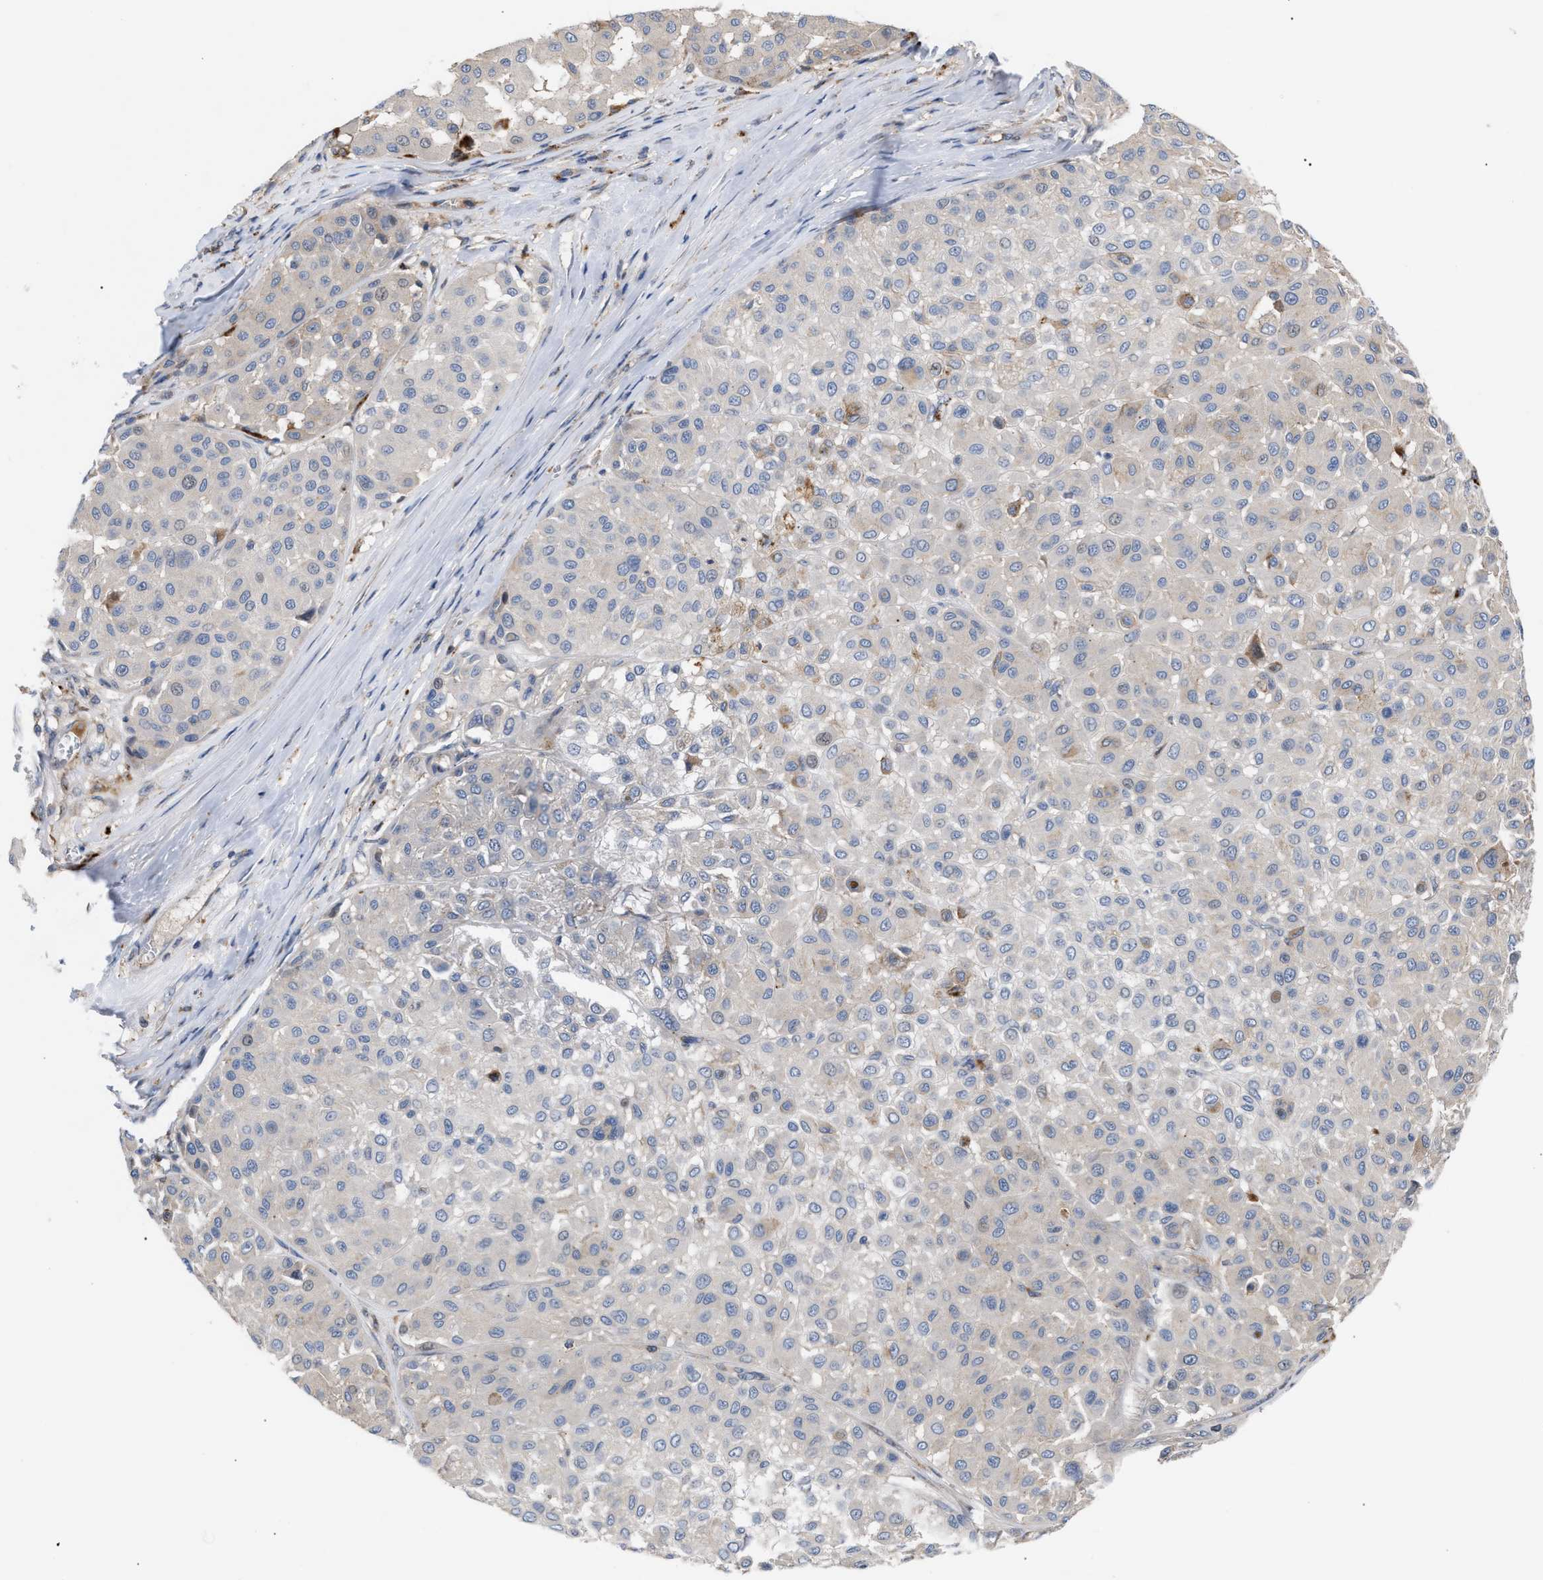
{"staining": {"intensity": "negative", "quantity": "none", "location": "none"}, "tissue": "melanoma", "cell_type": "Tumor cells", "image_type": "cancer", "snomed": [{"axis": "morphology", "description": "Malignant melanoma, Metastatic site"}, {"axis": "topography", "description": "Soft tissue"}], "caption": "This micrograph is of malignant melanoma (metastatic site) stained with IHC to label a protein in brown with the nuclei are counter-stained blue. There is no expression in tumor cells. (Immunohistochemistry (ihc), brightfield microscopy, high magnification).", "gene": "MBTD1", "patient": {"sex": "male", "age": 41}}